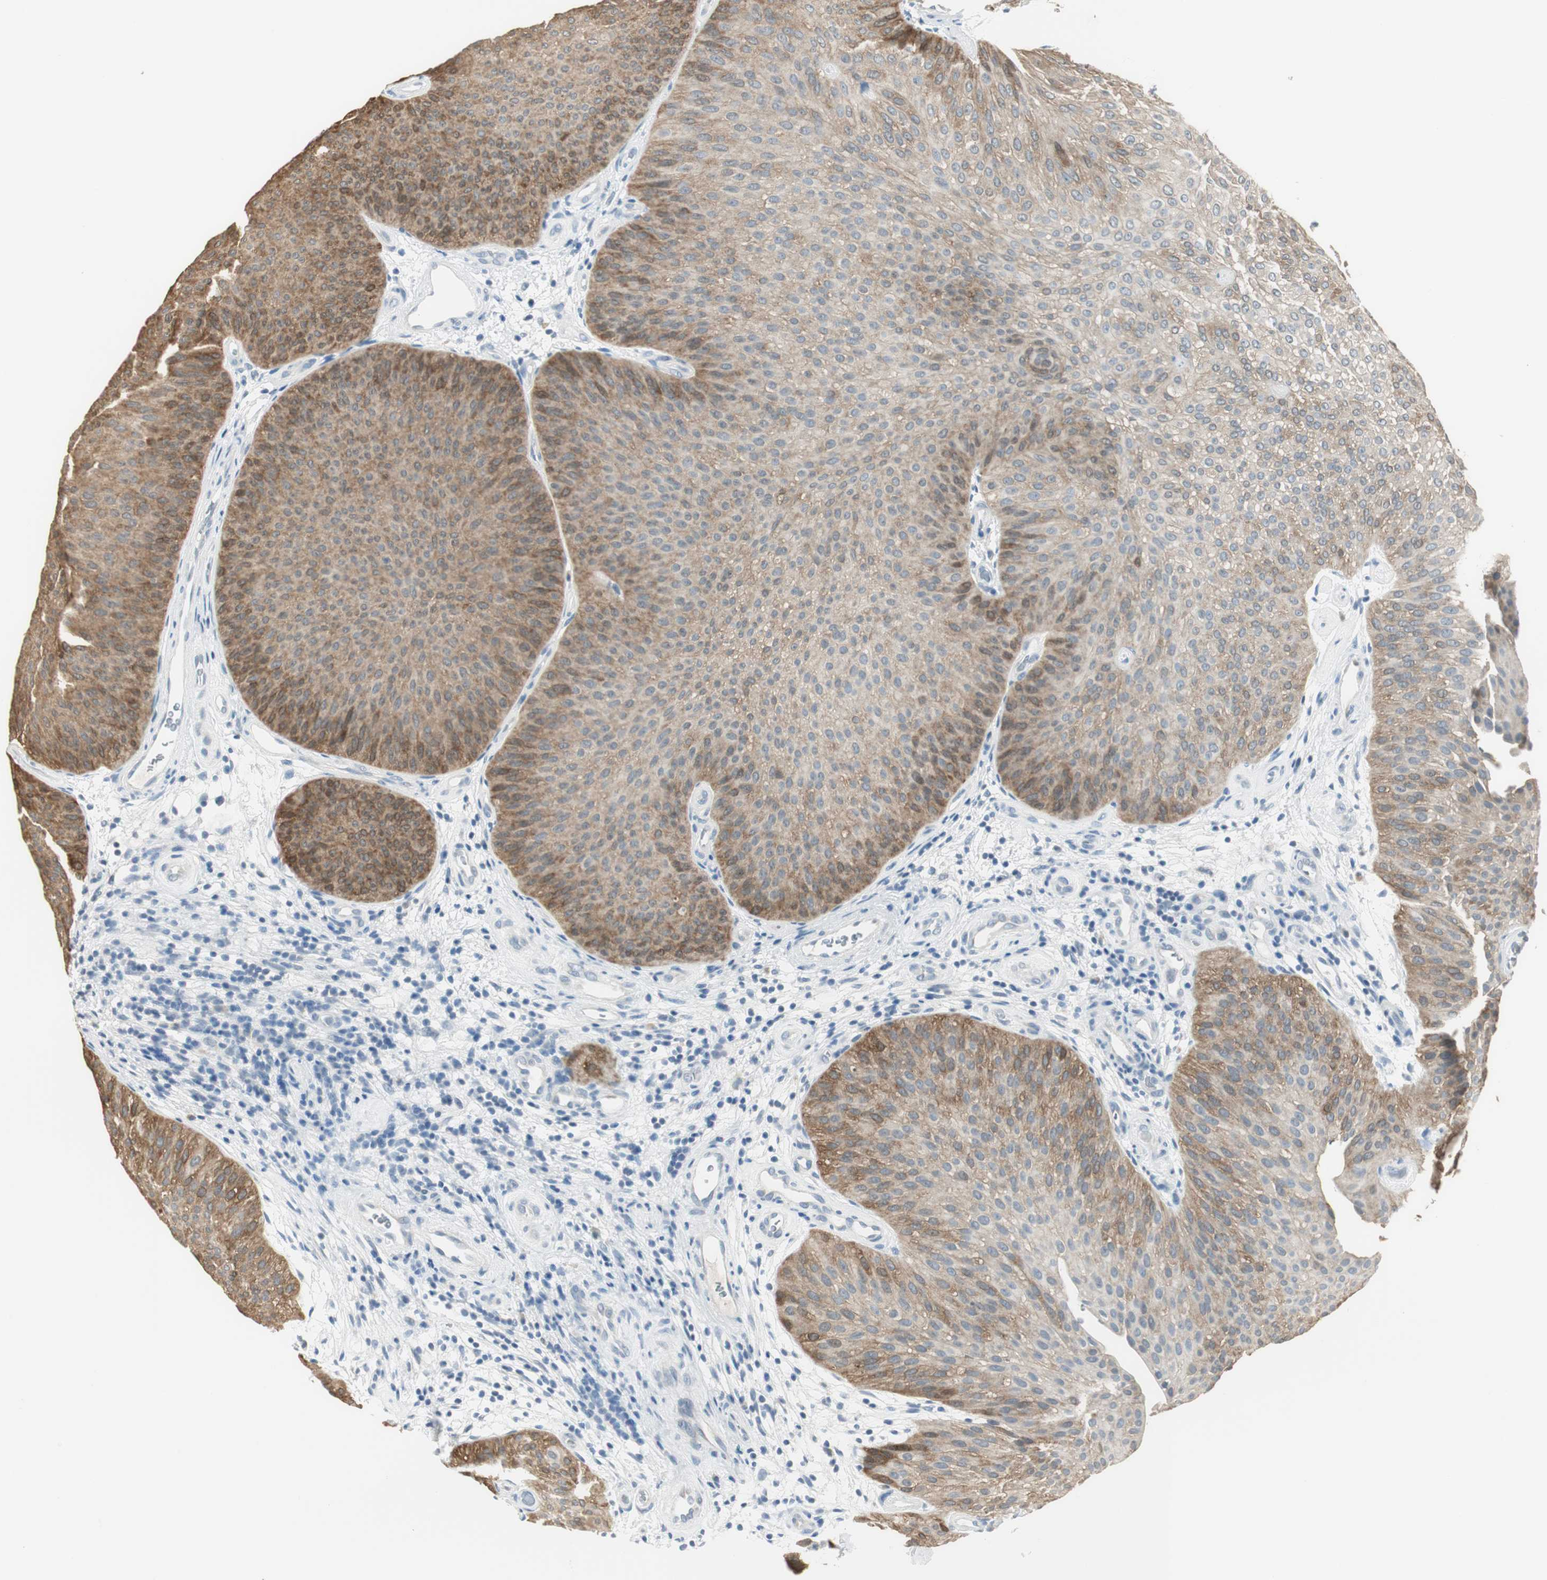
{"staining": {"intensity": "moderate", "quantity": ">75%", "location": "cytoplasmic/membranous"}, "tissue": "urothelial cancer", "cell_type": "Tumor cells", "image_type": "cancer", "snomed": [{"axis": "morphology", "description": "Urothelial carcinoma, Low grade"}, {"axis": "topography", "description": "Urinary bladder"}], "caption": "DAB (3,3'-diaminobenzidine) immunohistochemical staining of urothelial cancer demonstrates moderate cytoplasmic/membranous protein positivity in approximately >75% of tumor cells. Using DAB (3,3'-diaminobenzidine) (brown) and hematoxylin (blue) stains, captured at high magnification using brightfield microscopy.", "gene": "MSTO1", "patient": {"sex": "female", "age": 60}}